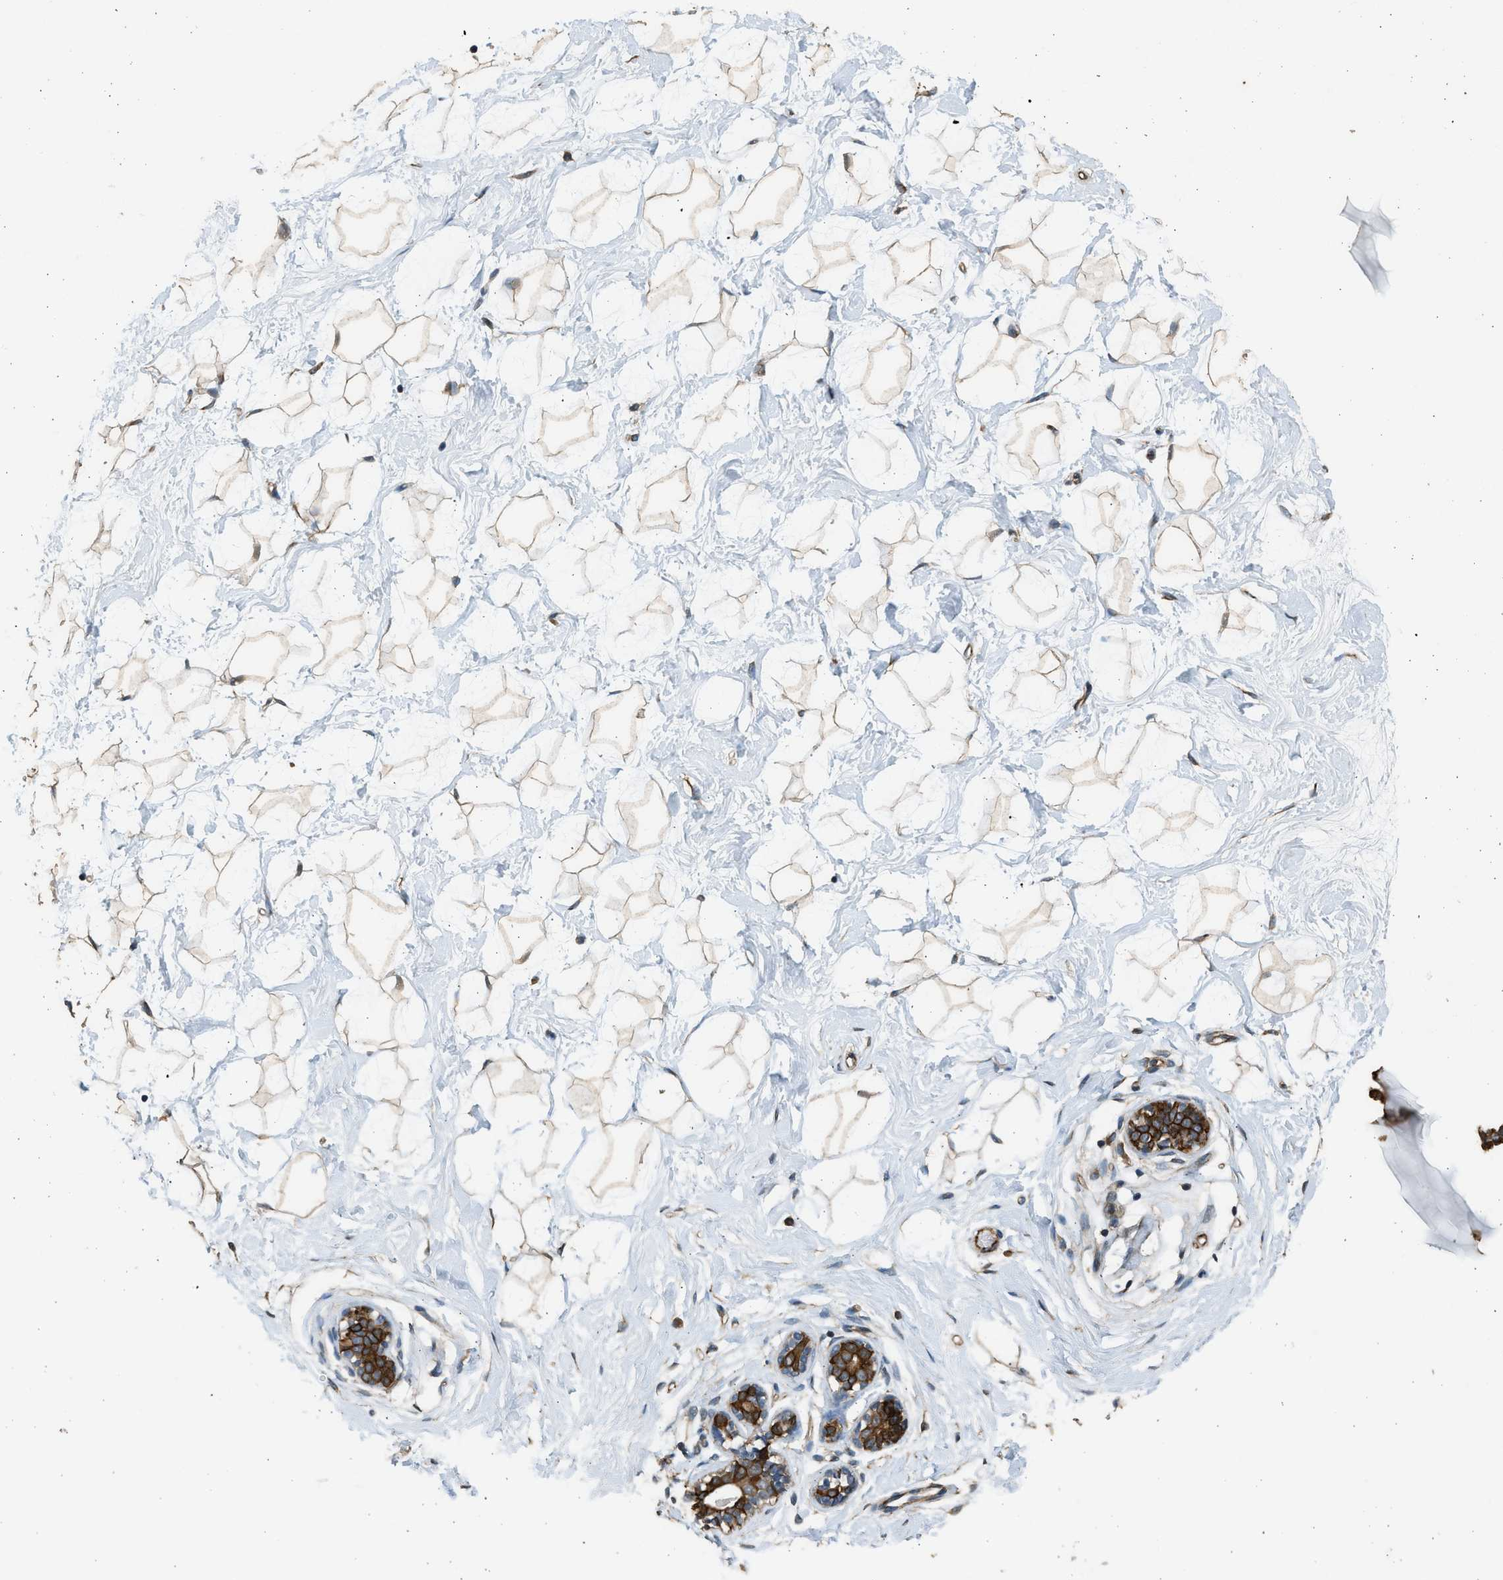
{"staining": {"intensity": "weak", "quantity": ">75%", "location": "cytoplasmic/membranous"}, "tissue": "breast", "cell_type": "Adipocytes", "image_type": "normal", "snomed": [{"axis": "morphology", "description": "Normal tissue, NOS"}, {"axis": "topography", "description": "Breast"}], "caption": "This photomicrograph exhibits immunohistochemistry (IHC) staining of normal breast, with low weak cytoplasmic/membranous staining in approximately >75% of adipocytes.", "gene": "PCLO", "patient": {"sex": "female", "age": 23}}